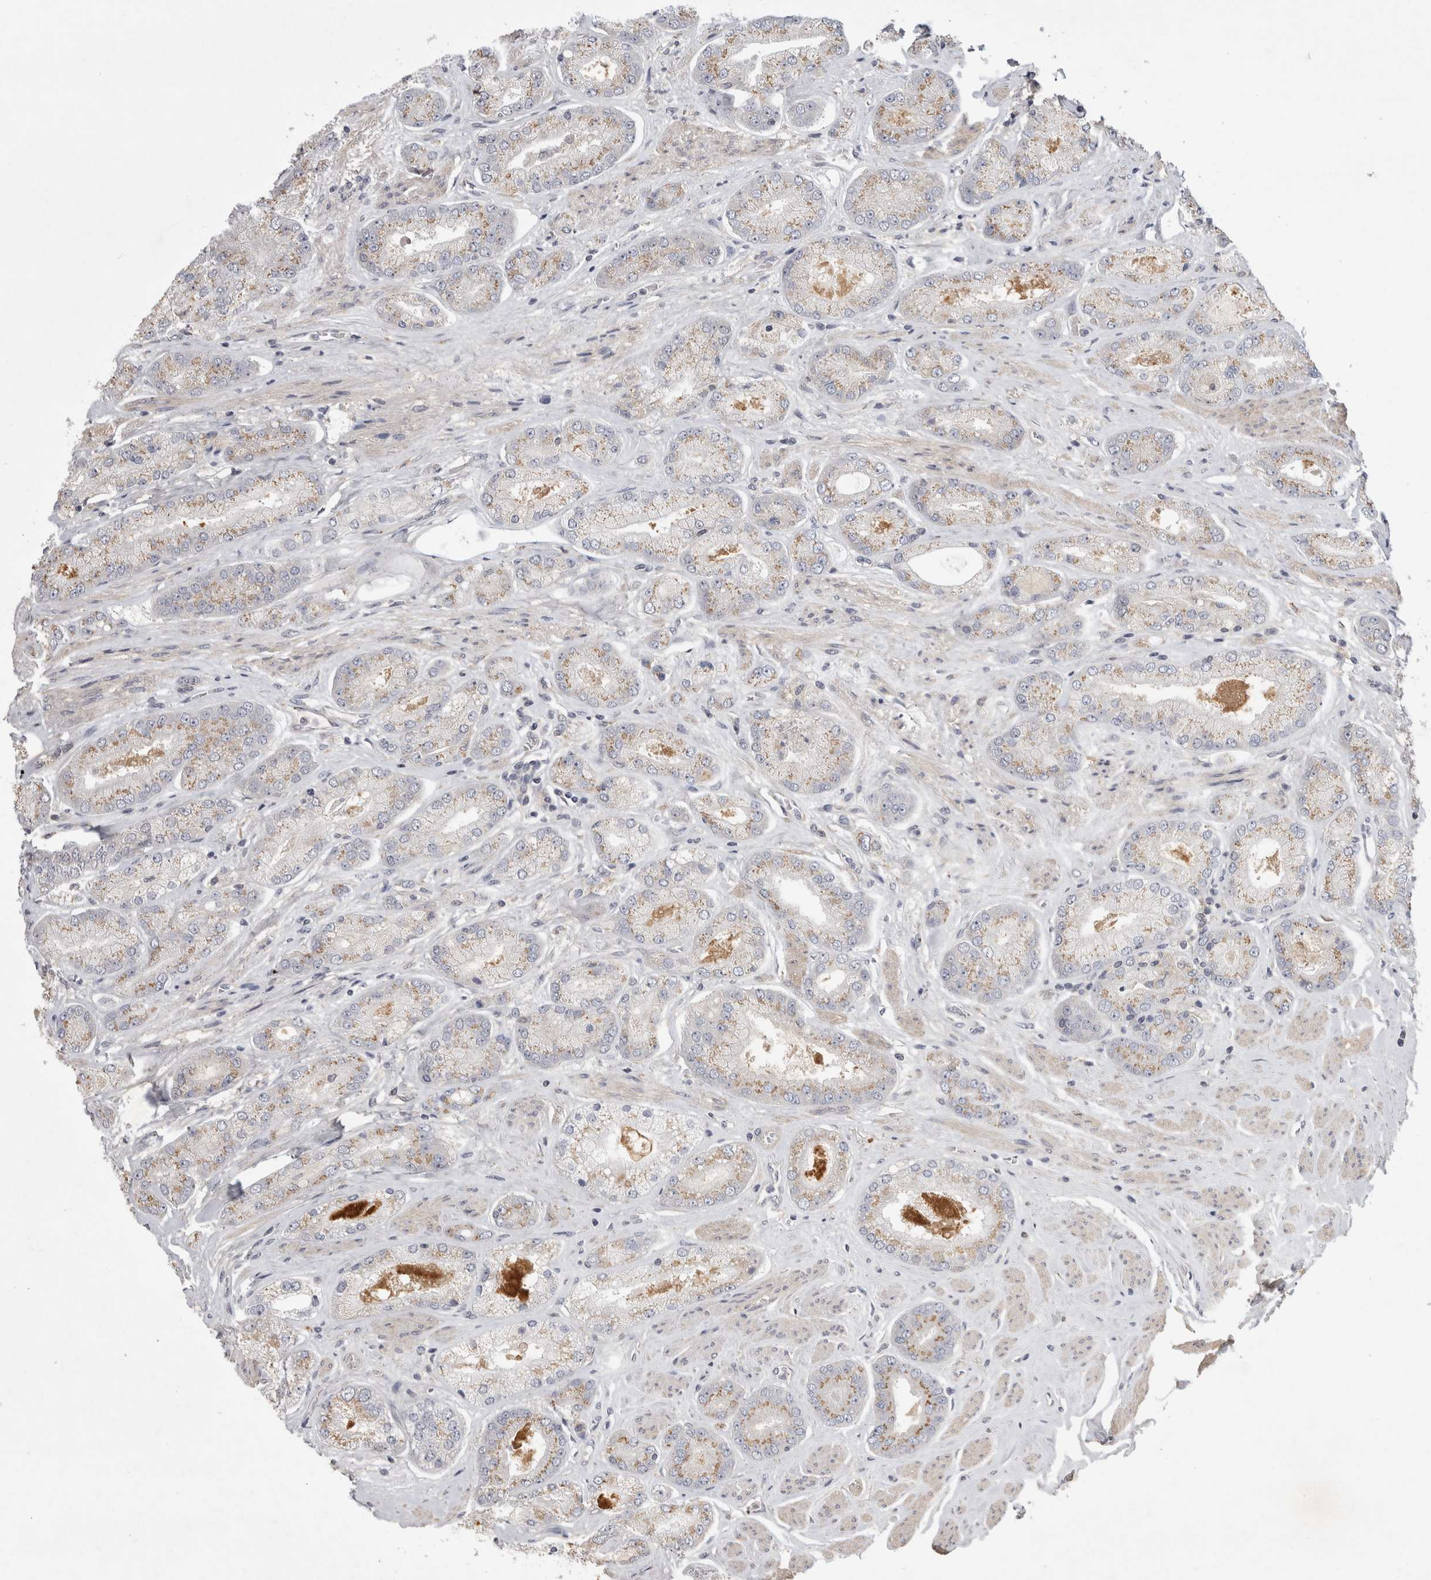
{"staining": {"intensity": "weak", "quantity": ">75%", "location": "cytoplasmic/membranous"}, "tissue": "prostate cancer", "cell_type": "Tumor cells", "image_type": "cancer", "snomed": [{"axis": "morphology", "description": "Adenocarcinoma, High grade"}, {"axis": "topography", "description": "Prostate"}], "caption": "Prostate cancer stained with a protein marker demonstrates weak staining in tumor cells.", "gene": "SRD5A3", "patient": {"sex": "male", "age": 58}}